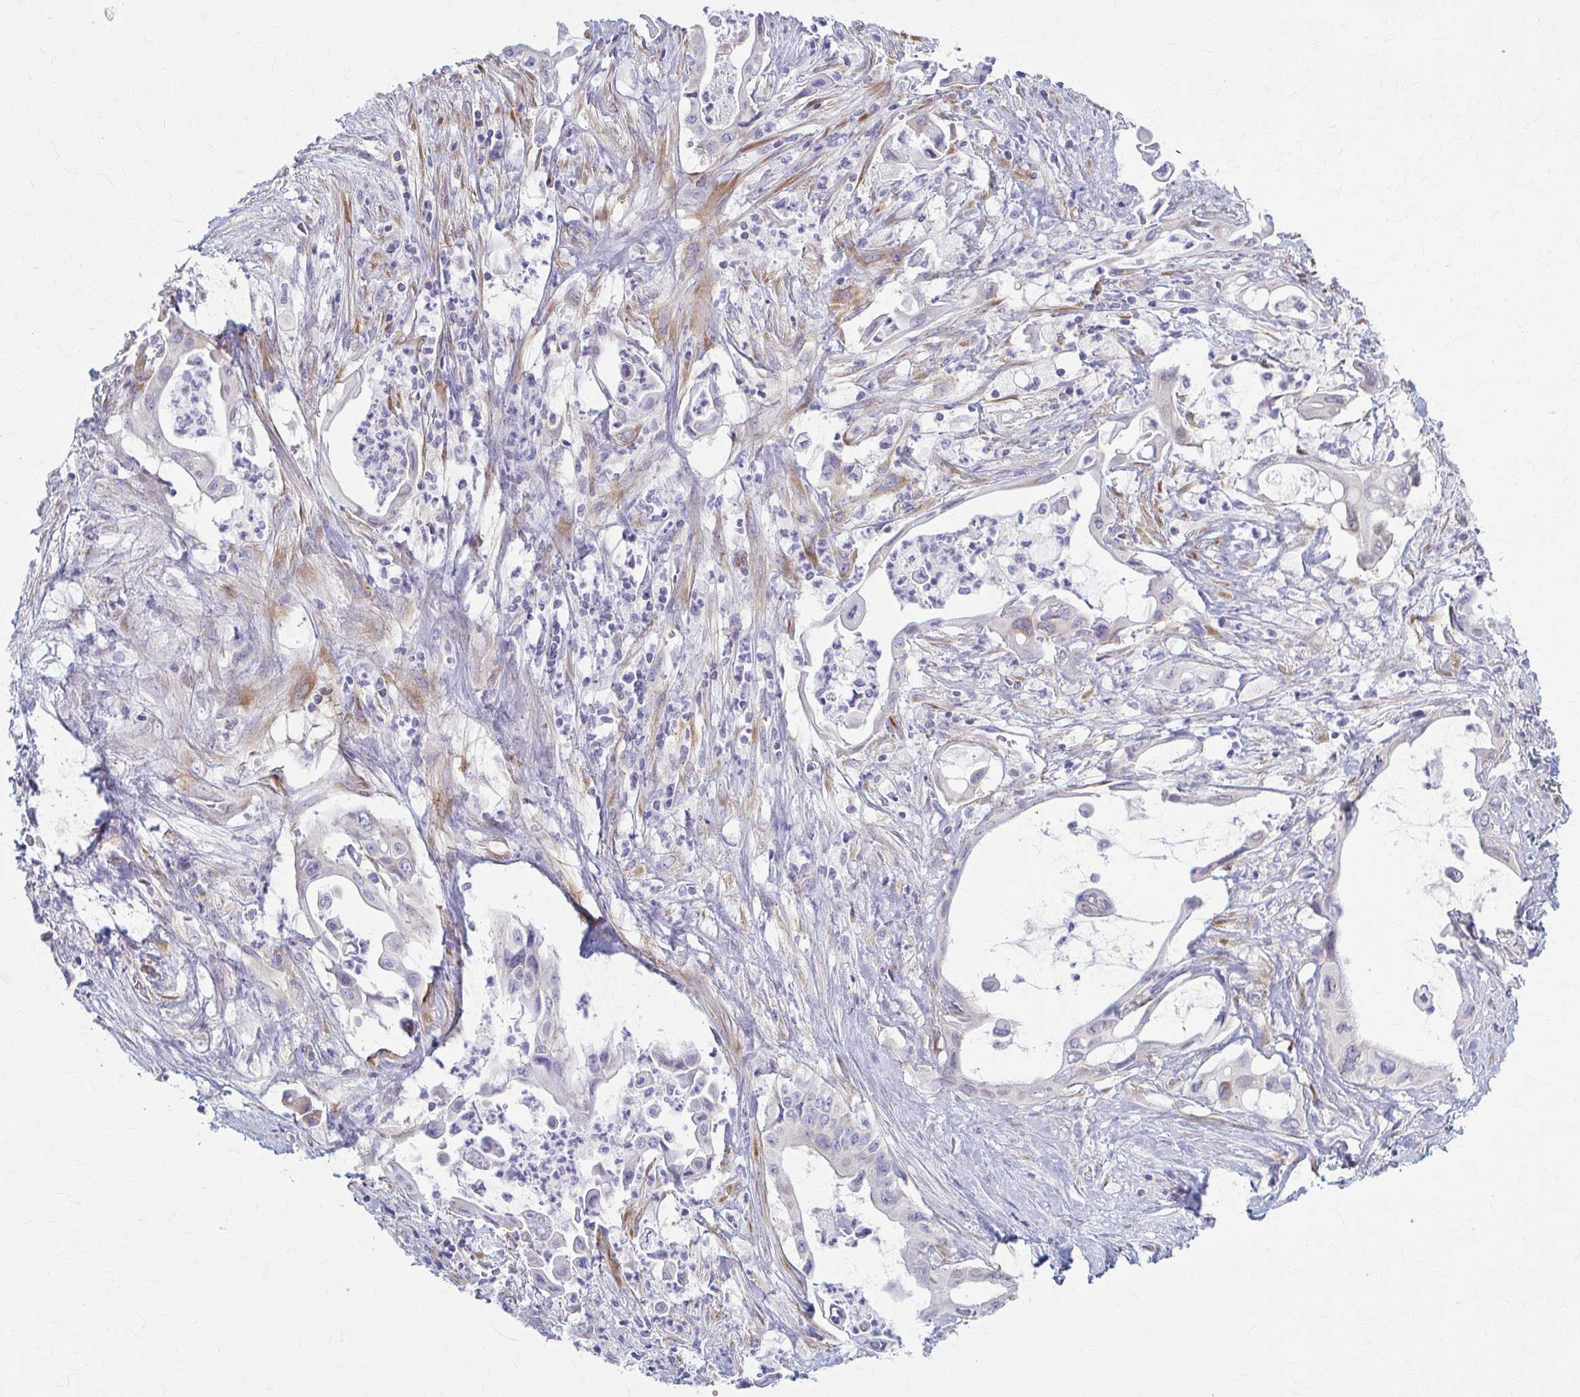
{"staining": {"intensity": "negative", "quantity": "none", "location": "none"}, "tissue": "pancreatic cancer", "cell_type": "Tumor cells", "image_type": "cancer", "snomed": [{"axis": "morphology", "description": "Adenocarcinoma, NOS"}, {"axis": "topography", "description": "Pancreas"}], "caption": "Immunohistochemistry (IHC) photomicrograph of pancreatic cancer (adenocarcinoma) stained for a protein (brown), which reveals no staining in tumor cells.", "gene": "PRKRA", "patient": {"sex": "female", "age": 77}}